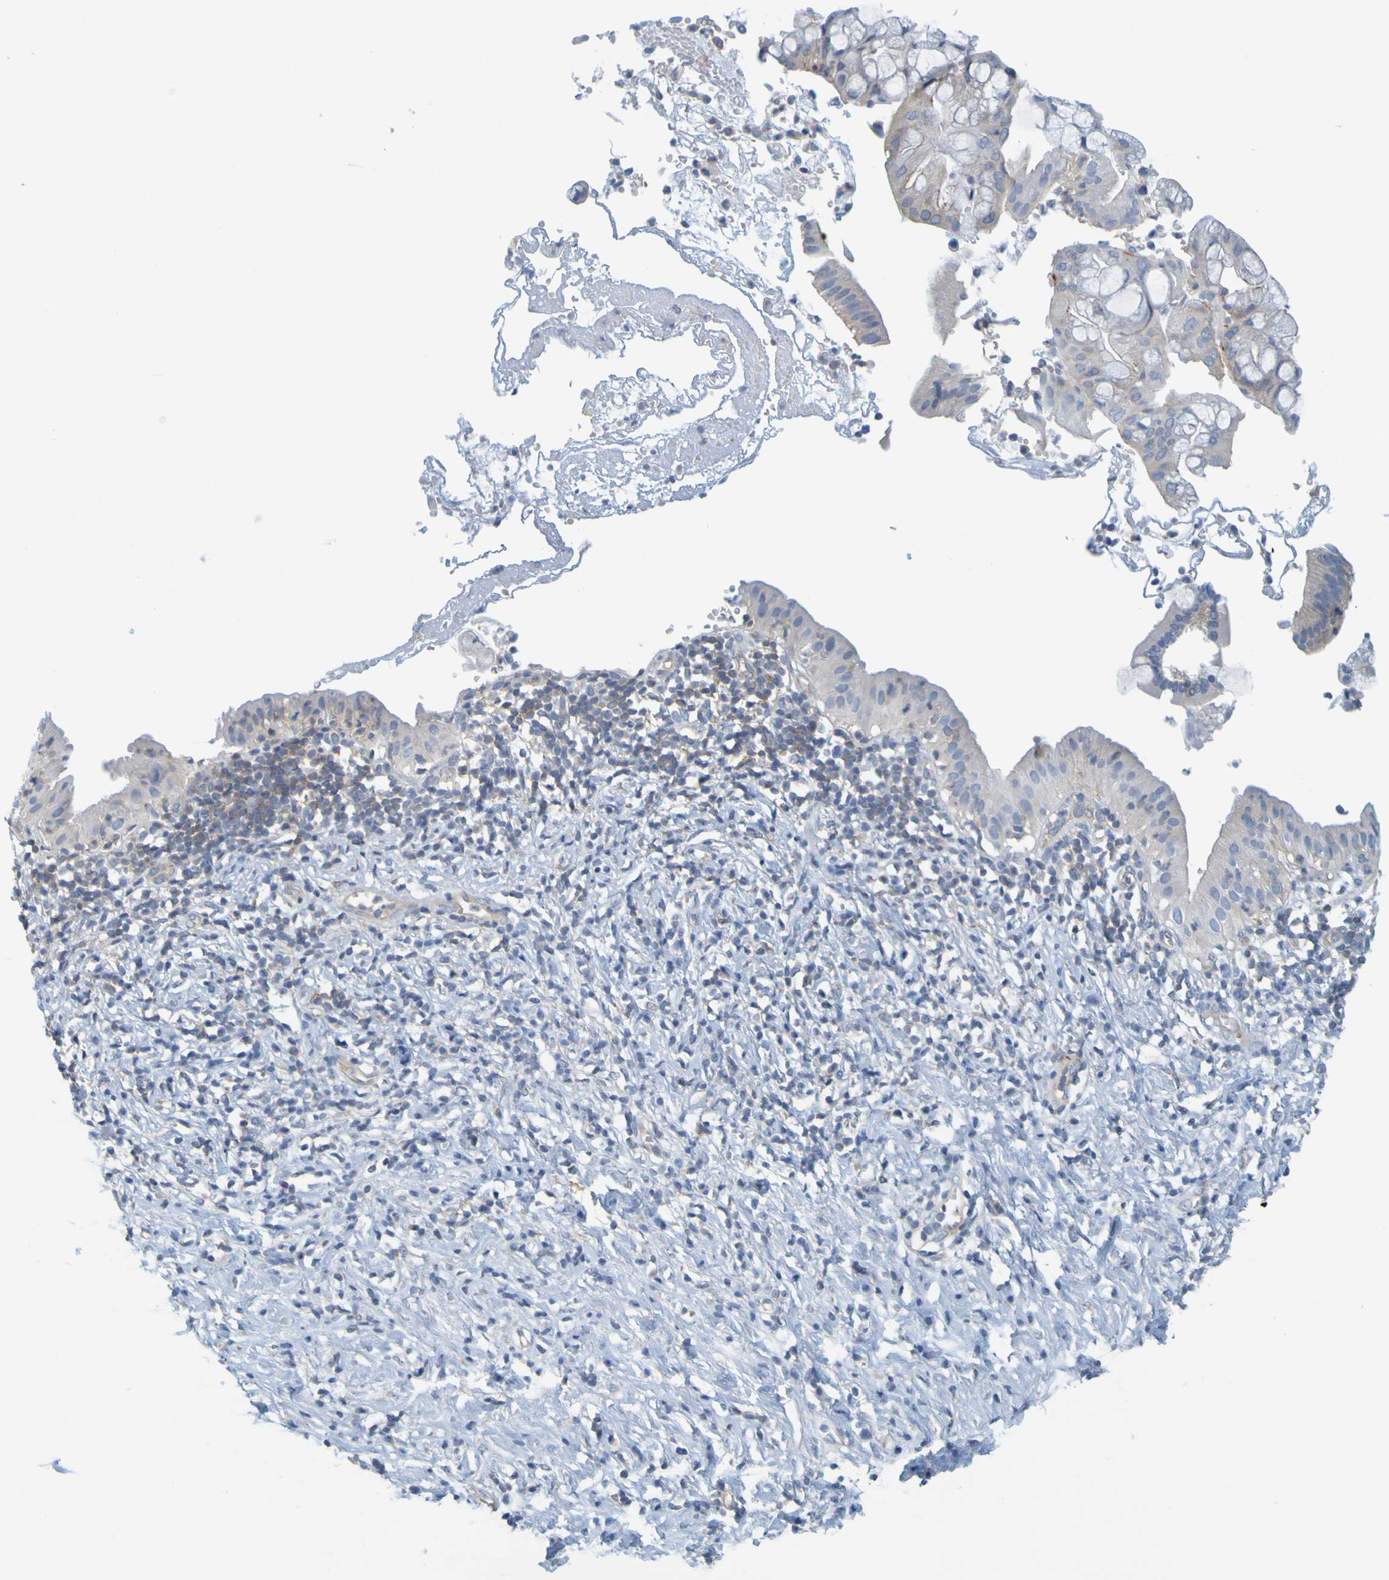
{"staining": {"intensity": "negative", "quantity": "none", "location": "none"}, "tissue": "pancreatic cancer", "cell_type": "Tumor cells", "image_type": "cancer", "snomed": [{"axis": "morphology", "description": "Adenocarcinoma, NOS"}, {"axis": "morphology", "description": "Adenocarcinoma, metastatic, NOS"}, {"axis": "topography", "description": "Lymph node"}, {"axis": "topography", "description": "Pancreas"}, {"axis": "topography", "description": "Duodenum"}], "caption": "The histopathology image exhibits no significant staining in tumor cells of pancreatic adenocarcinoma.", "gene": "APPL1", "patient": {"sex": "female", "age": 64}}